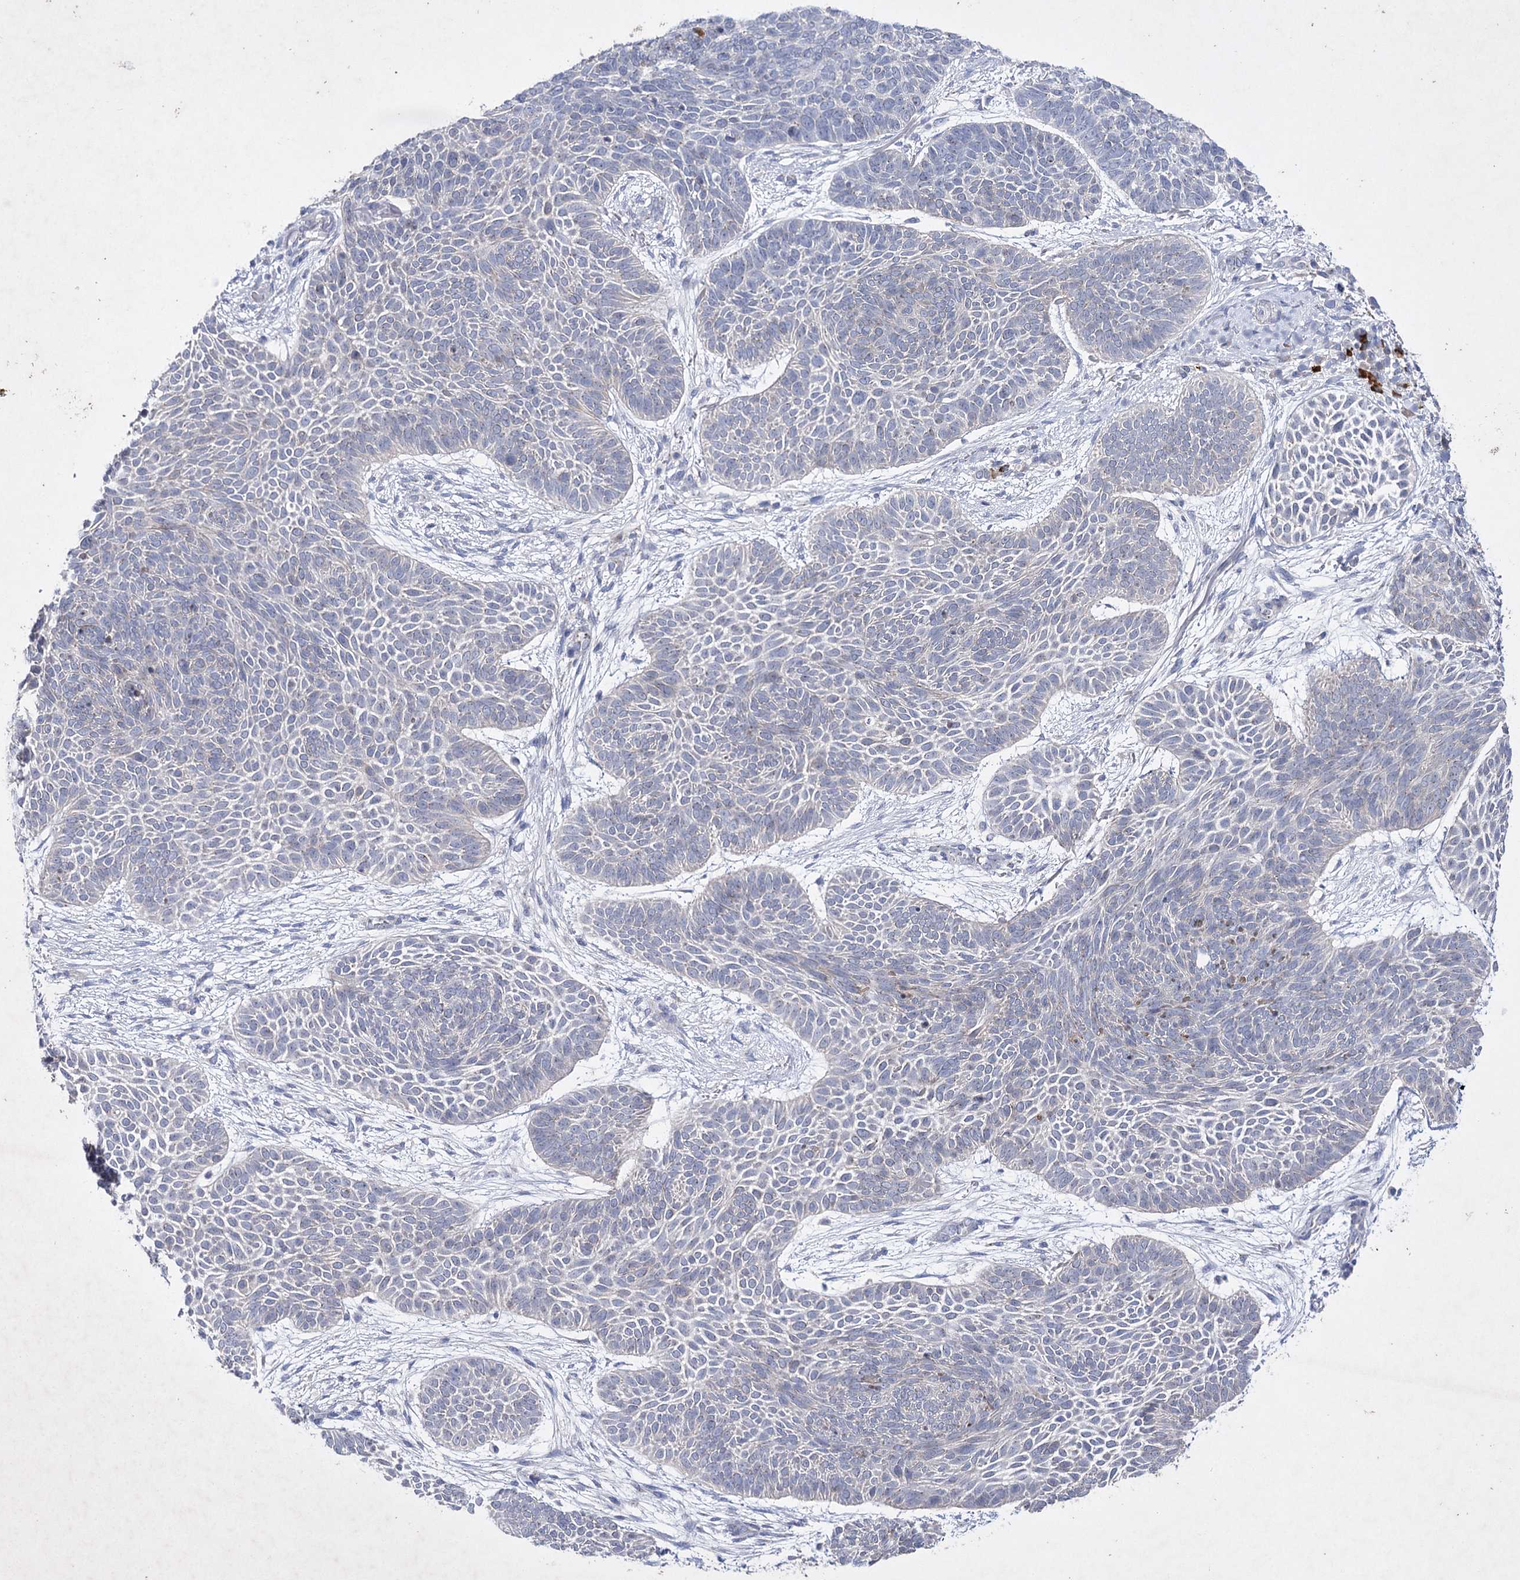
{"staining": {"intensity": "negative", "quantity": "none", "location": "none"}, "tissue": "skin cancer", "cell_type": "Tumor cells", "image_type": "cancer", "snomed": [{"axis": "morphology", "description": "Basal cell carcinoma"}, {"axis": "topography", "description": "Skin"}], "caption": "A micrograph of human skin cancer is negative for staining in tumor cells.", "gene": "COX15", "patient": {"sex": "male", "age": 85}}